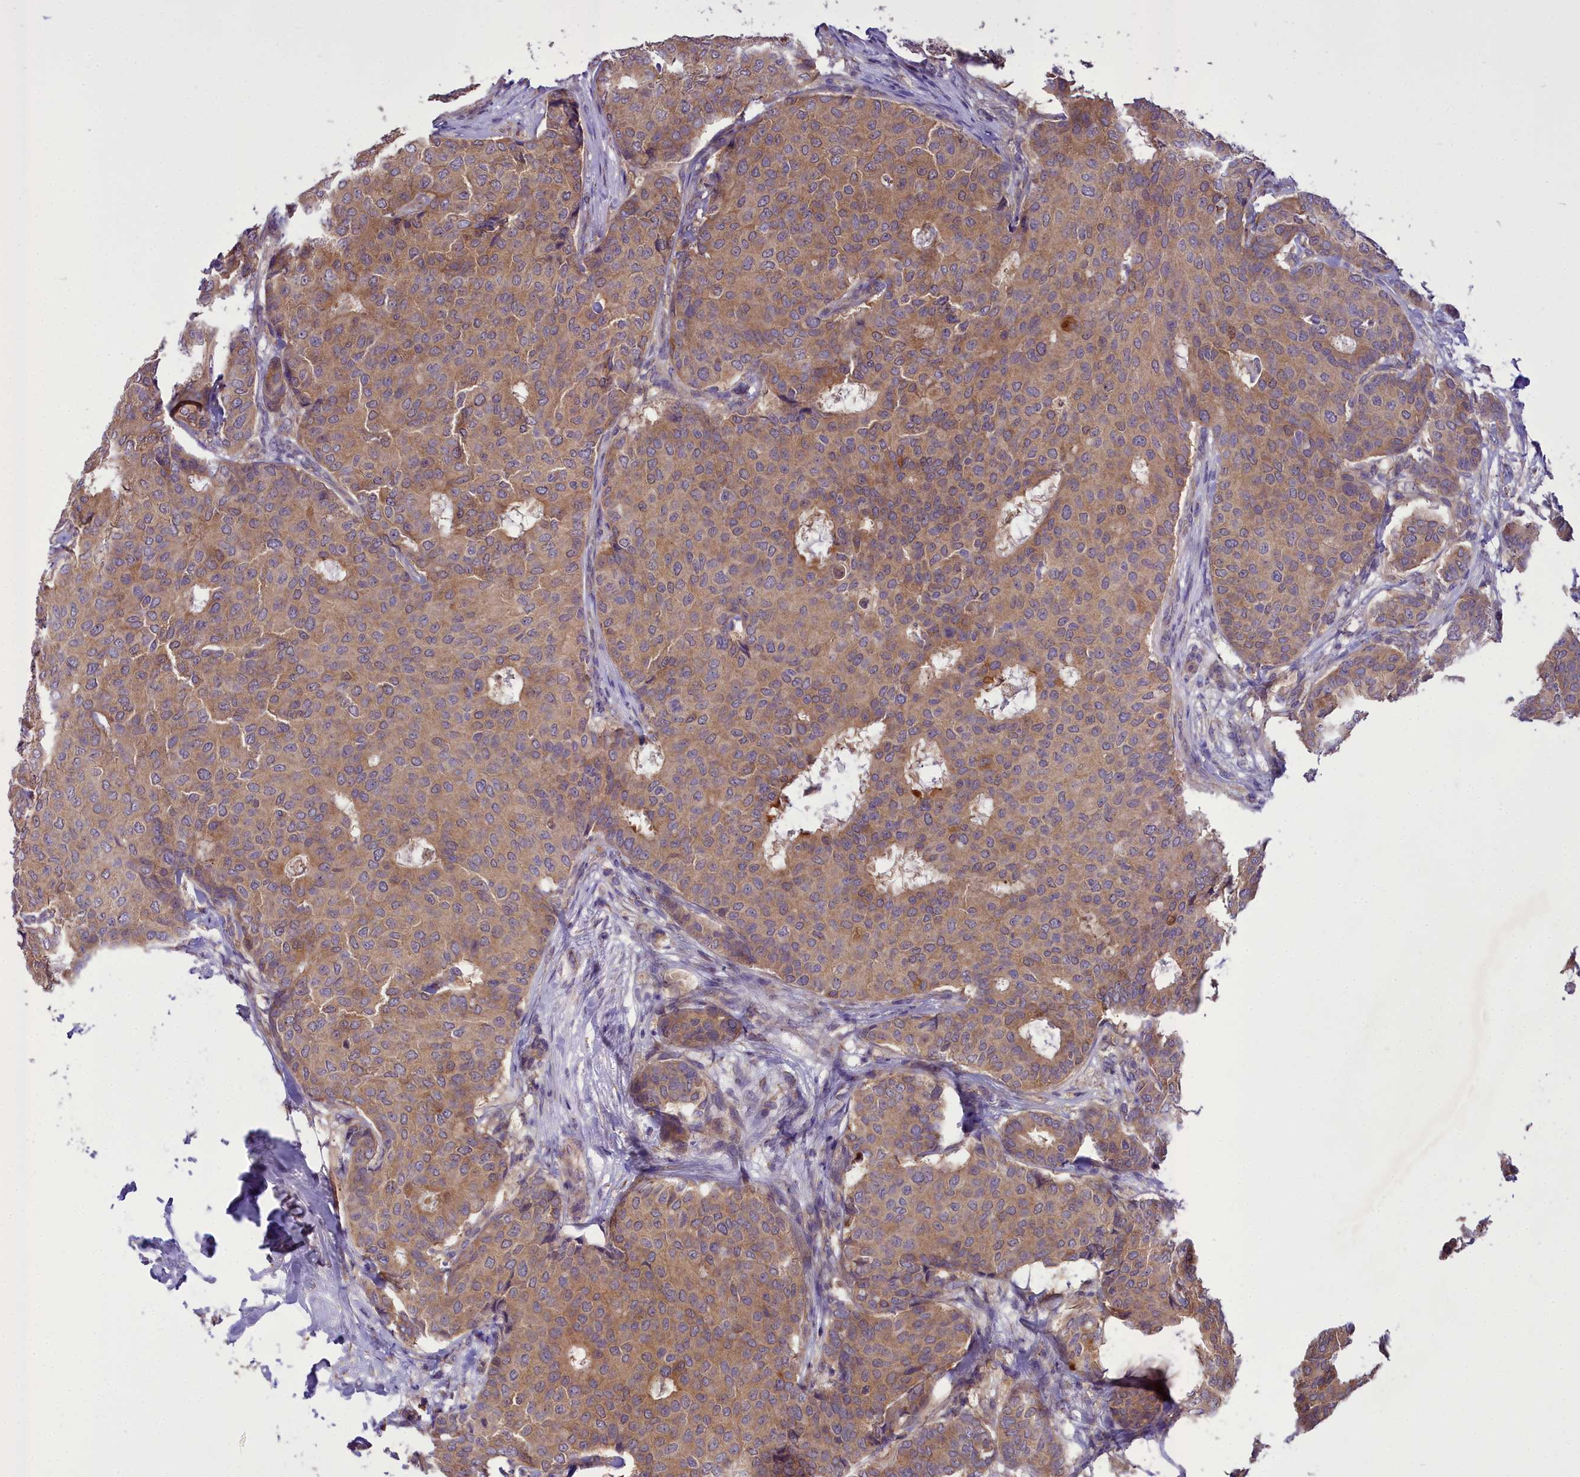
{"staining": {"intensity": "moderate", "quantity": ">75%", "location": "cytoplasmic/membranous"}, "tissue": "breast cancer", "cell_type": "Tumor cells", "image_type": "cancer", "snomed": [{"axis": "morphology", "description": "Duct carcinoma"}, {"axis": "topography", "description": "Breast"}], "caption": "Breast invasive ductal carcinoma stained for a protein shows moderate cytoplasmic/membranous positivity in tumor cells. (DAB IHC with brightfield microscopy, high magnification).", "gene": "TBC1D24", "patient": {"sex": "female", "age": 75}}